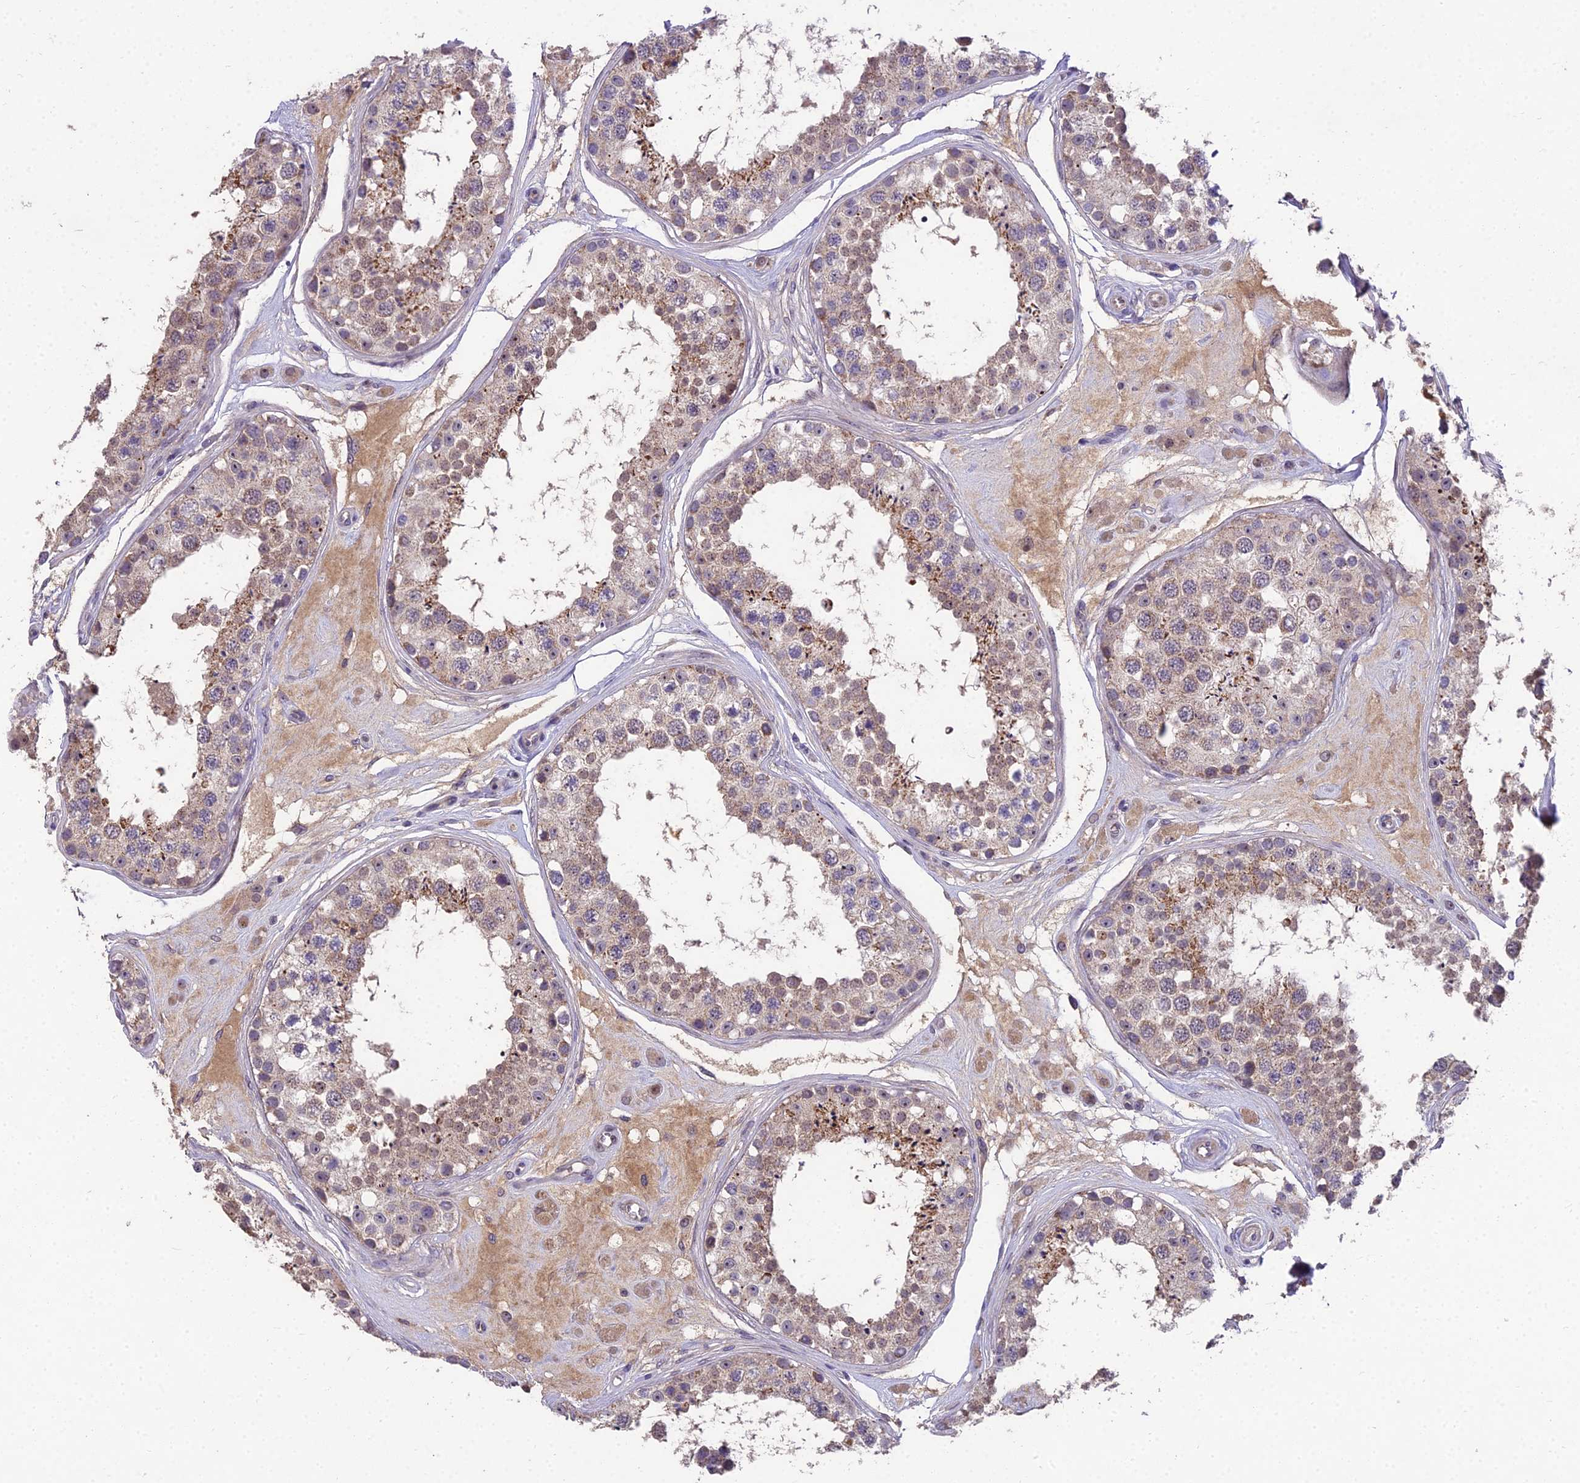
{"staining": {"intensity": "moderate", "quantity": "25%-75%", "location": "cytoplasmic/membranous,nuclear"}, "tissue": "testis", "cell_type": "Cells in seminiferous ducts", "image_type": "normal", "snomed": [{"axis": "morphology", "description": "Normal tissue, NOS"}, {"axis": "topography", "description": "Testis"}], "caption": "DAB (3,3'-diaminobenzidine) immunohistochemical staining of normal testis displays moderate cytoplasmic/membranous,nuclear protein expression in approximately 25%-75% of cells in seminiferous ducts.", "gene": "ZNF333", "patient": {"sex": "male", "age": 25}}